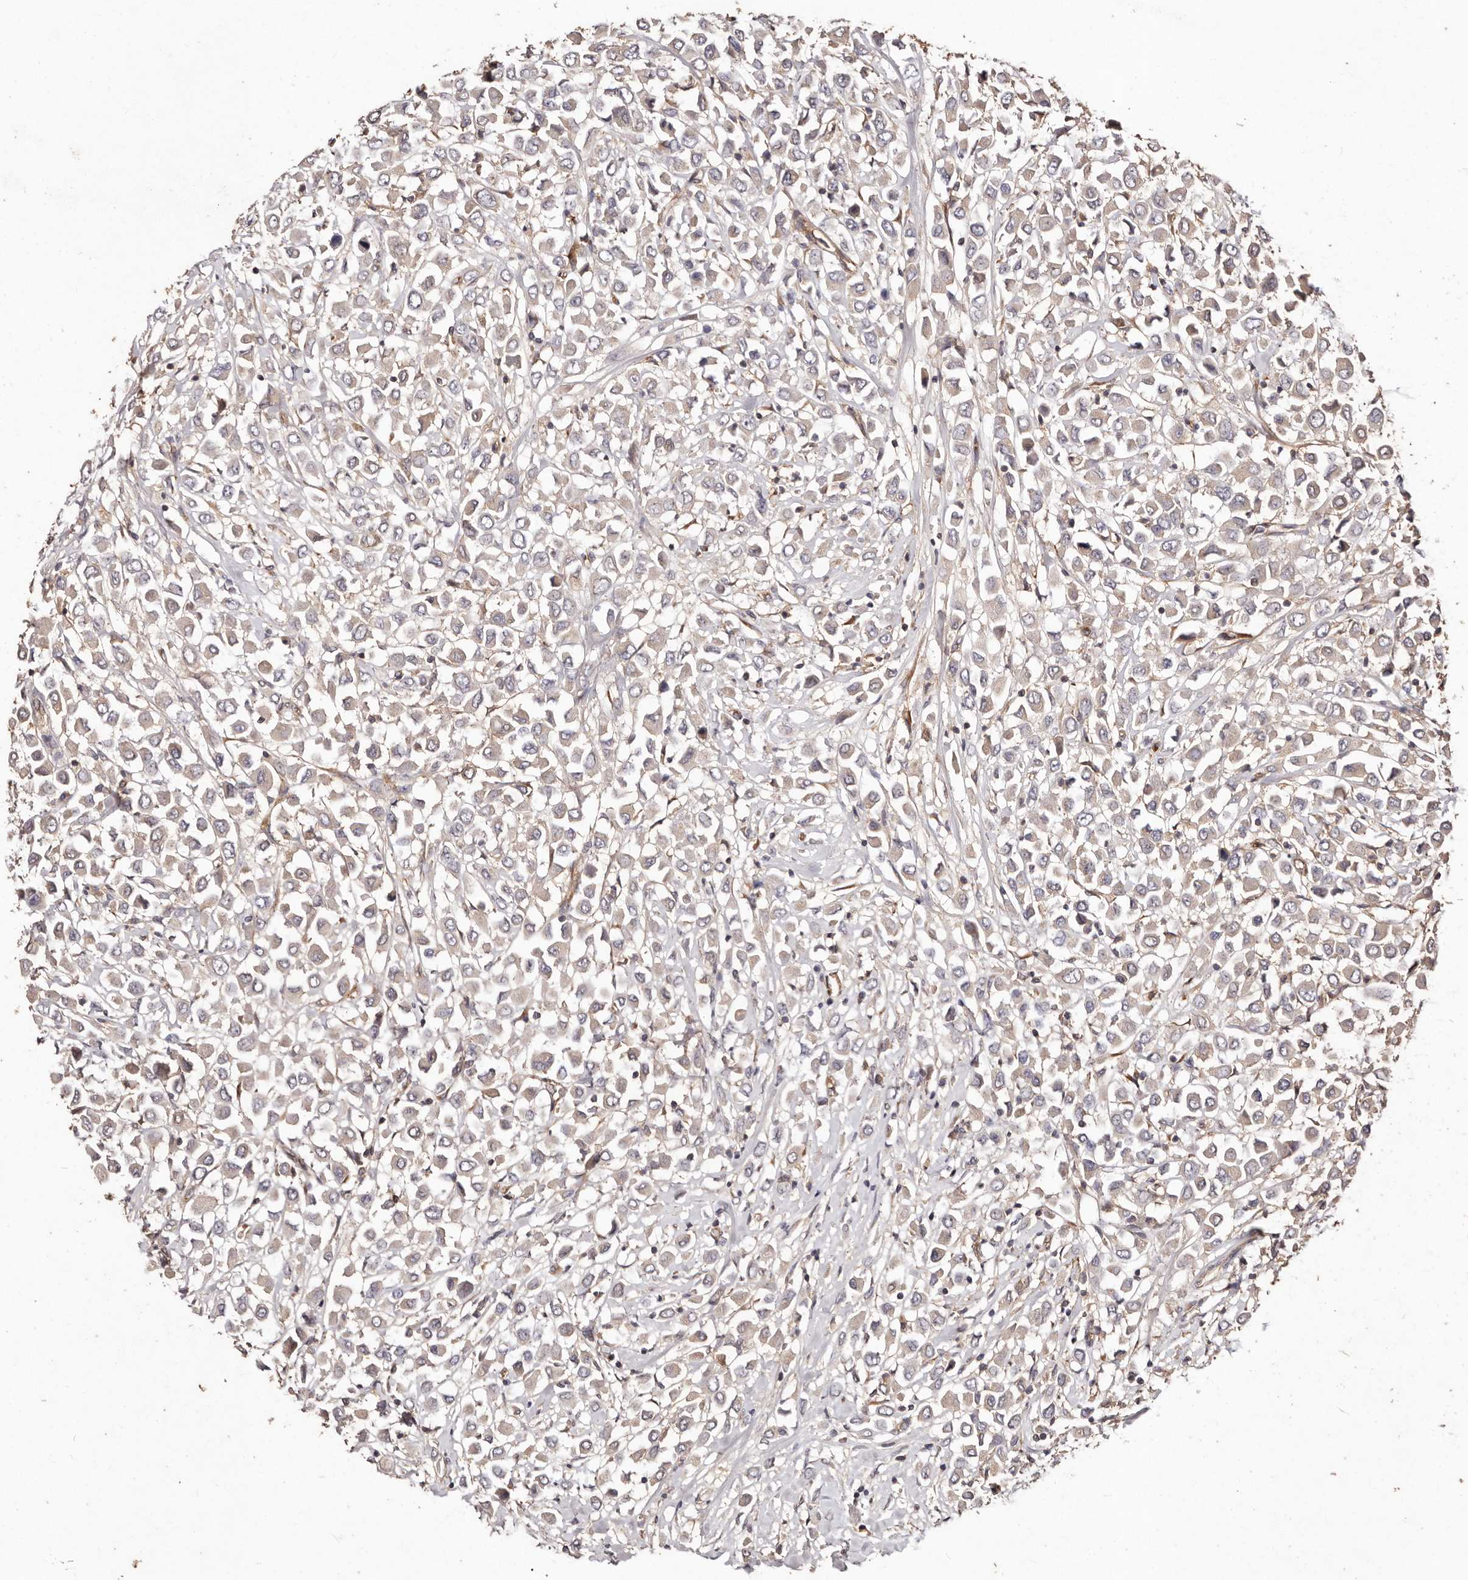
{"staining": {"intensity": "negative", "quantity": "none", "location": "none"}, "tissue": "breast cancer", "cell_type": "Tumor cells", "image_type": "cancer", "snomed": [{"axis": "morphology", "description": "Duct carcinoma"}, {"axis": "topography", "description": "Breast"}], "caption": "Breast cancer (intraductal carcinoma) was stained to show a protein in brown. There is no significant staining in tumor cells. (DAB (3,3'-diaminobenzidine) immunohistochemistry (IHC) with hematoxylin counter stain).", "gene": "CCL14", "patient": {"sex": "female", "age": 61}}